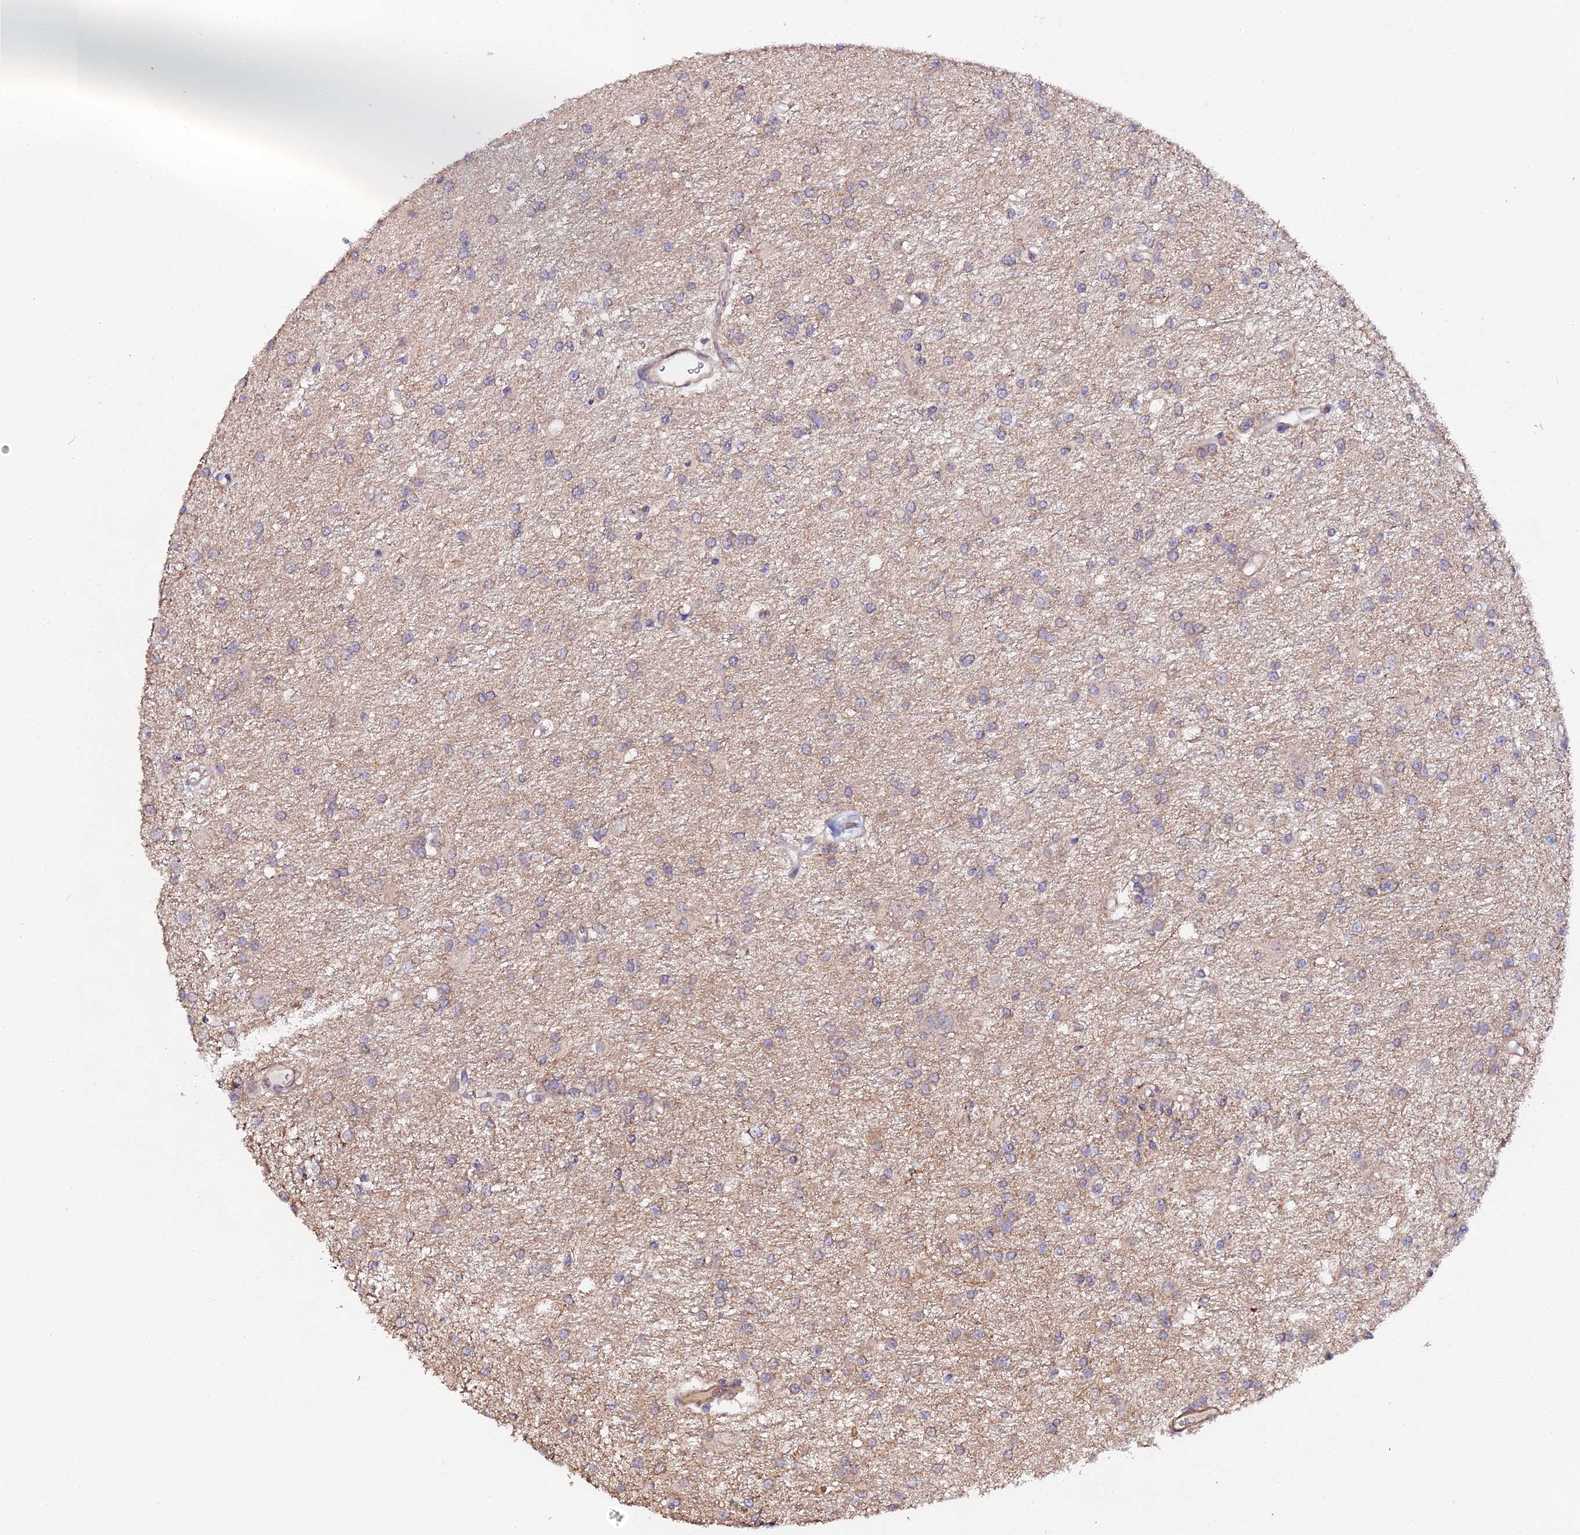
{"staining": {"intensity": "weak", "quantity": "25%-75%", "location": "cytoplasmic/membranous"}, "tissue": "glioma", "cell_type": "Tumor cells", "image_type": "cancer", "snomed": [{"axis": "morphology", "description": "Glioma, malignant, High grade"}, {"axis": "topography", "description": "Brain"}], "caption": "High-power microscopy captured an IHC image of glioma, revealing weak cytoplasmic/membranous positivity in about 25%-75% of tumor cells.", "gene": "TRIM26", "patient": {"sex": "female", "age": 50}}